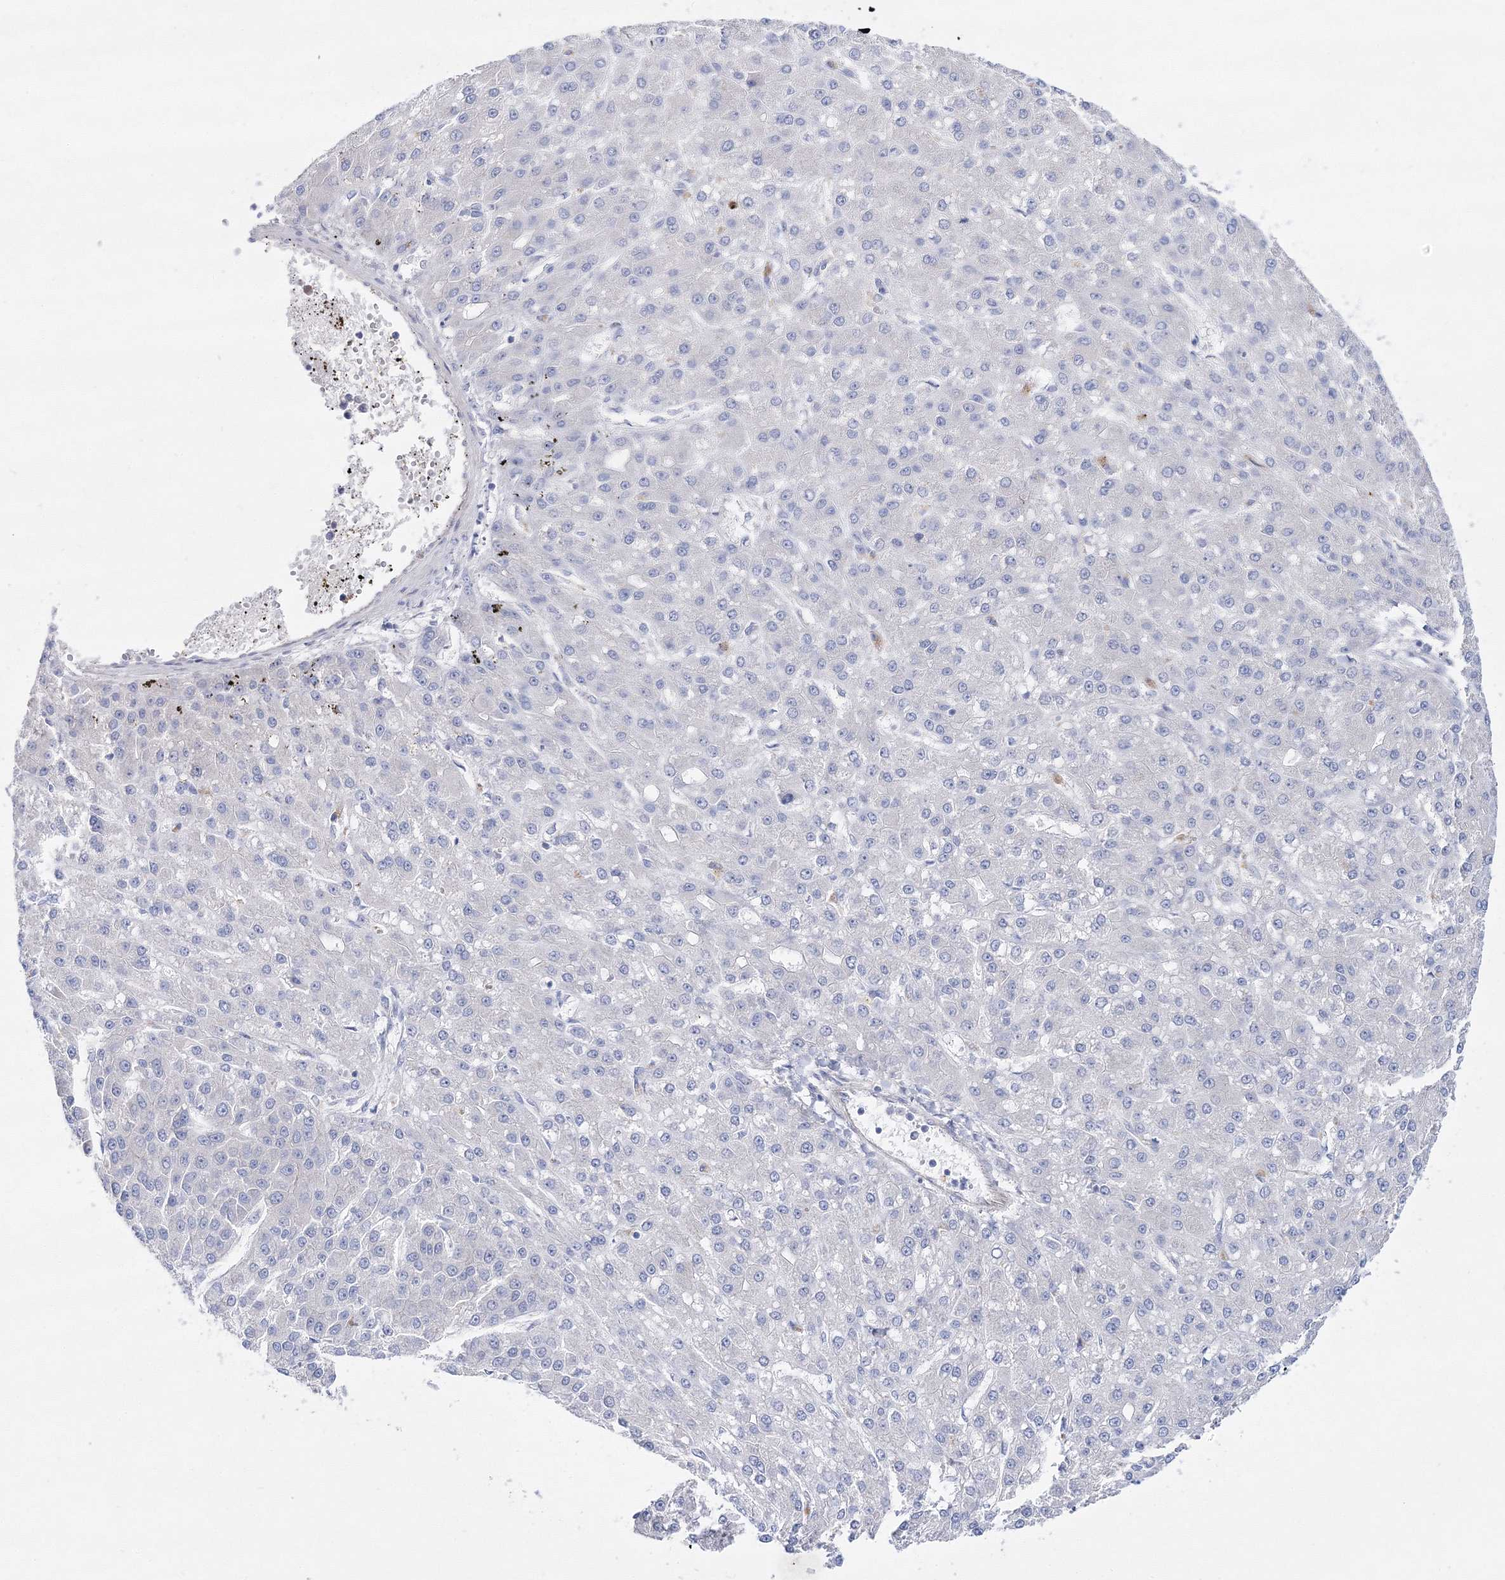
{"staining": {"intensity": "negative", "quantity": "none", "location": "none"}, "tissue": "liver cancer", "cell_type": "Tumor cells", "image_type": "cancer", "snomed": [{"axis": "morphology", "description": "Carcinoma, Hepatocellular, NOS"}, {"axis": "topography", "description": "Liver"}], "caption": "This is an IHC photomicrograph of hepatocellular carcinoma (liver). There is no expression in tumor cells.", "gene": "ARHGAP32", "patient": {"sex": "male", "age": 67}}